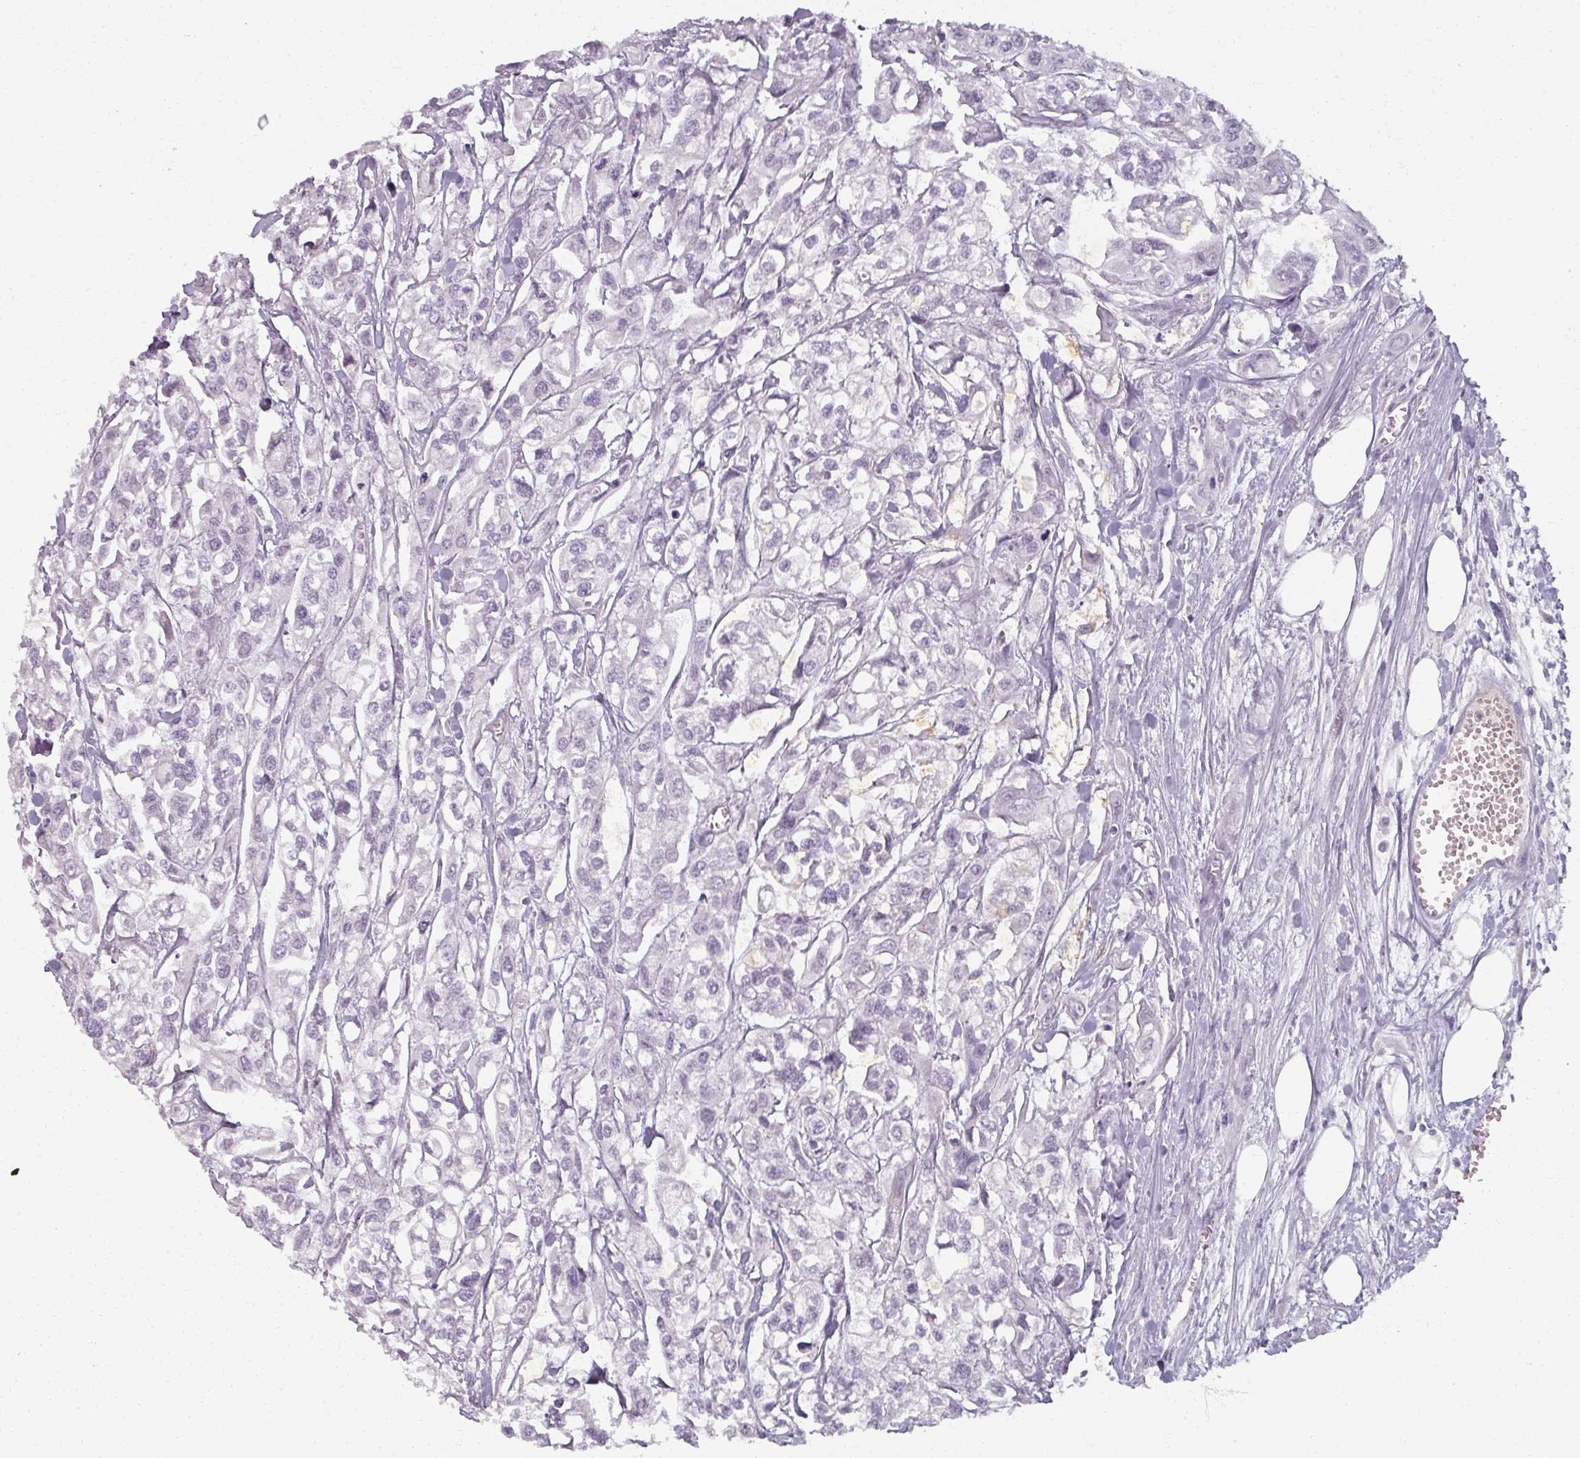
{"staining": {"intensity": "negative", "quantity": "none", "location": "none"}, "tissue": "urothelial cancer", "cell_type": "Tumor cells", "image_type": "cancer", "snomed": [{"axis": "morphology", "description": "Urothelial carcinoma, High grade"}, {"axis": "topography", "description": "Urinary bladder"}], "caption": "IHC image of human urothelial cancer stained for a protein (brown), which shows no positivity in tumor cells.", "gene": "REG3G", "patient": {"sex": "male", "age": 67}}